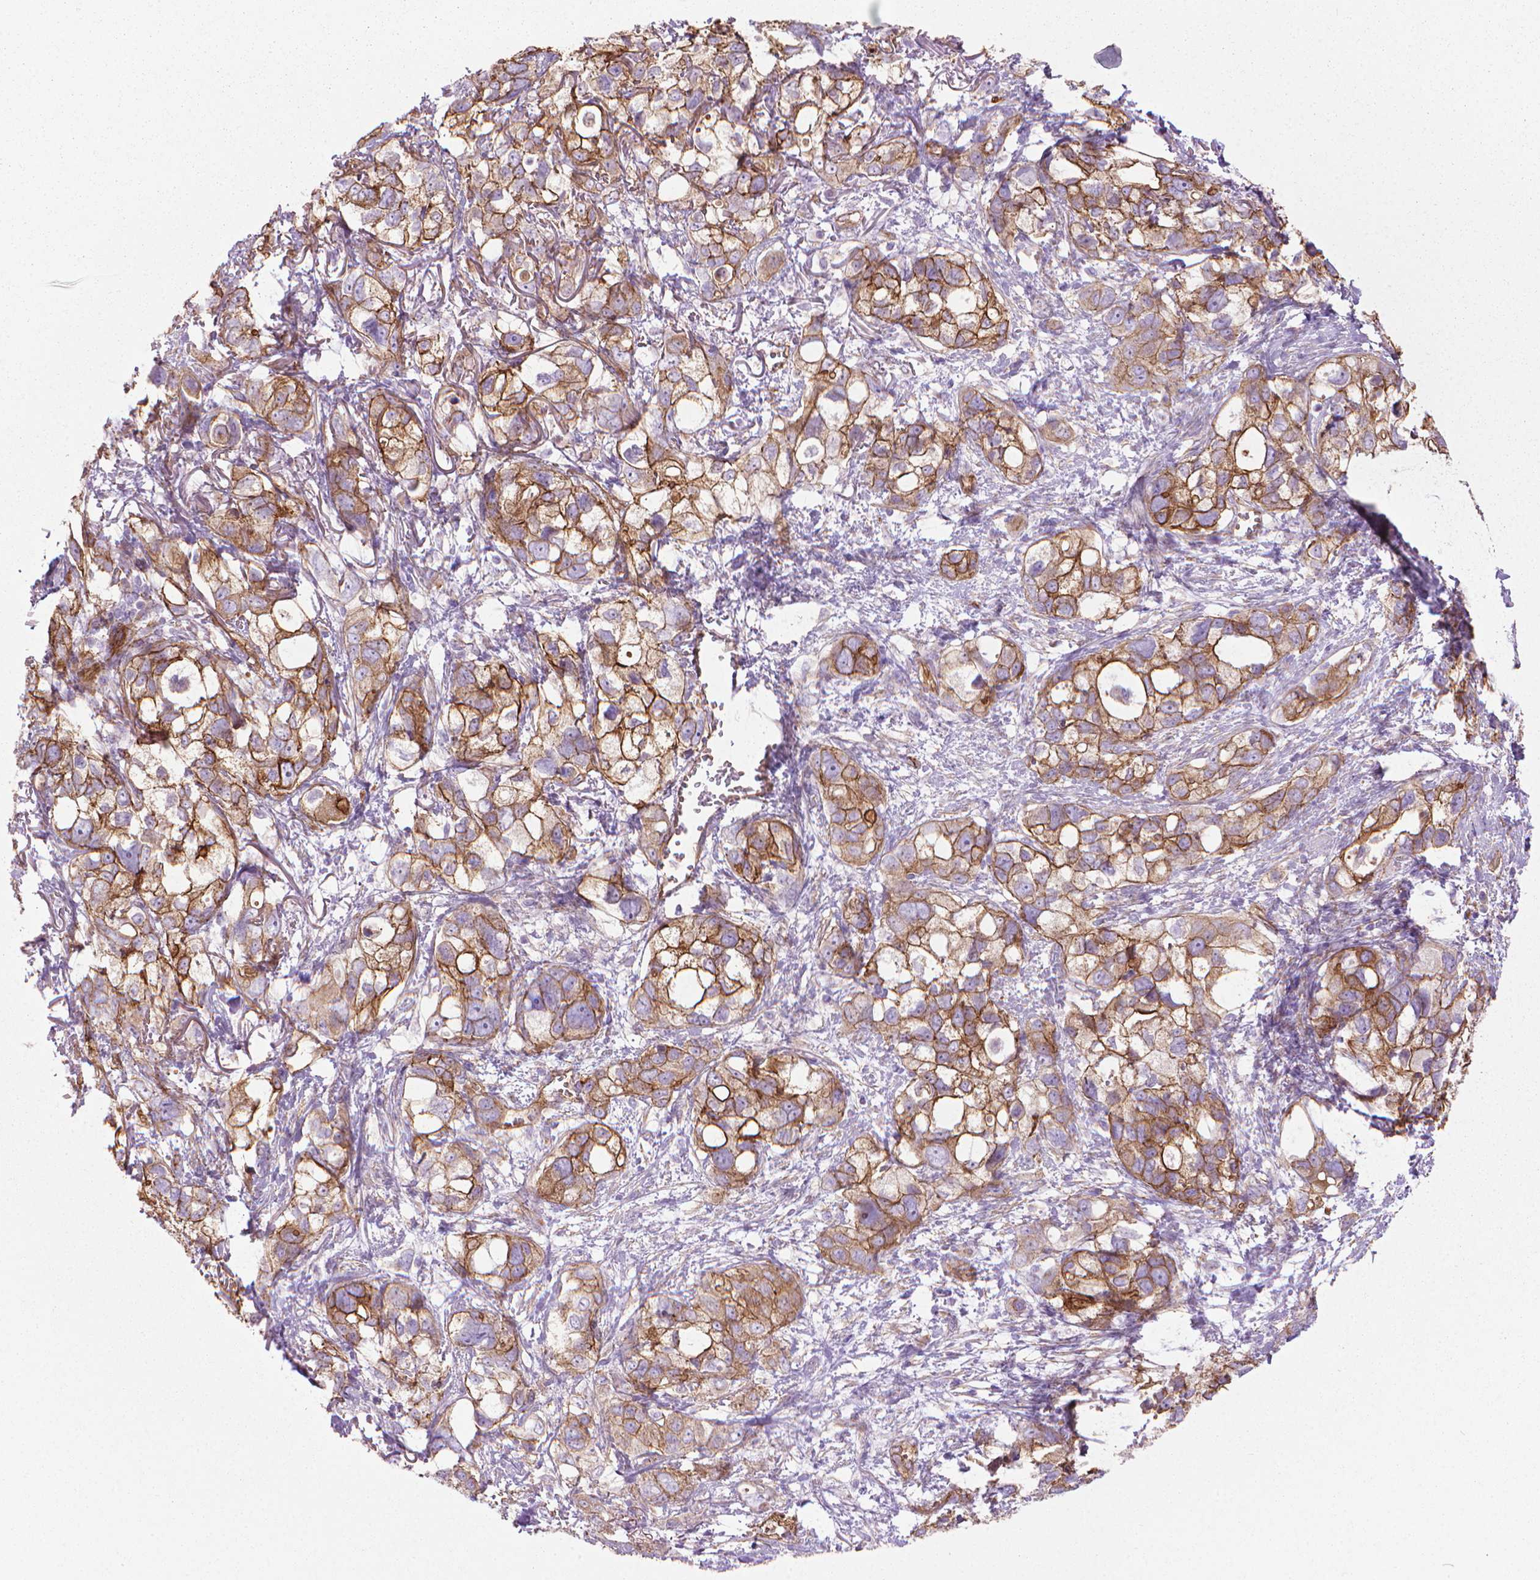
{"staining": {"intensity": "strong", "quantity": ">75%", "location": "cytoplasmic/membranous"}, "tissue": "stomach cancer", "cell_type": "Tumor cells", "image_type": "cancer", "snomed": [{"axis": "morphology", "description": "Adenocarcinoma, NOS"}, {"axis": "topography", "description": "Stomach, upper"}], "caption": "Protein expression analysis of human stomach cancer reveals strong cytoplasmic/membranous staining in about >75% of tumor cells.", "gene": "TENT5A", "patient": {"sex": "female", "age": 81}}